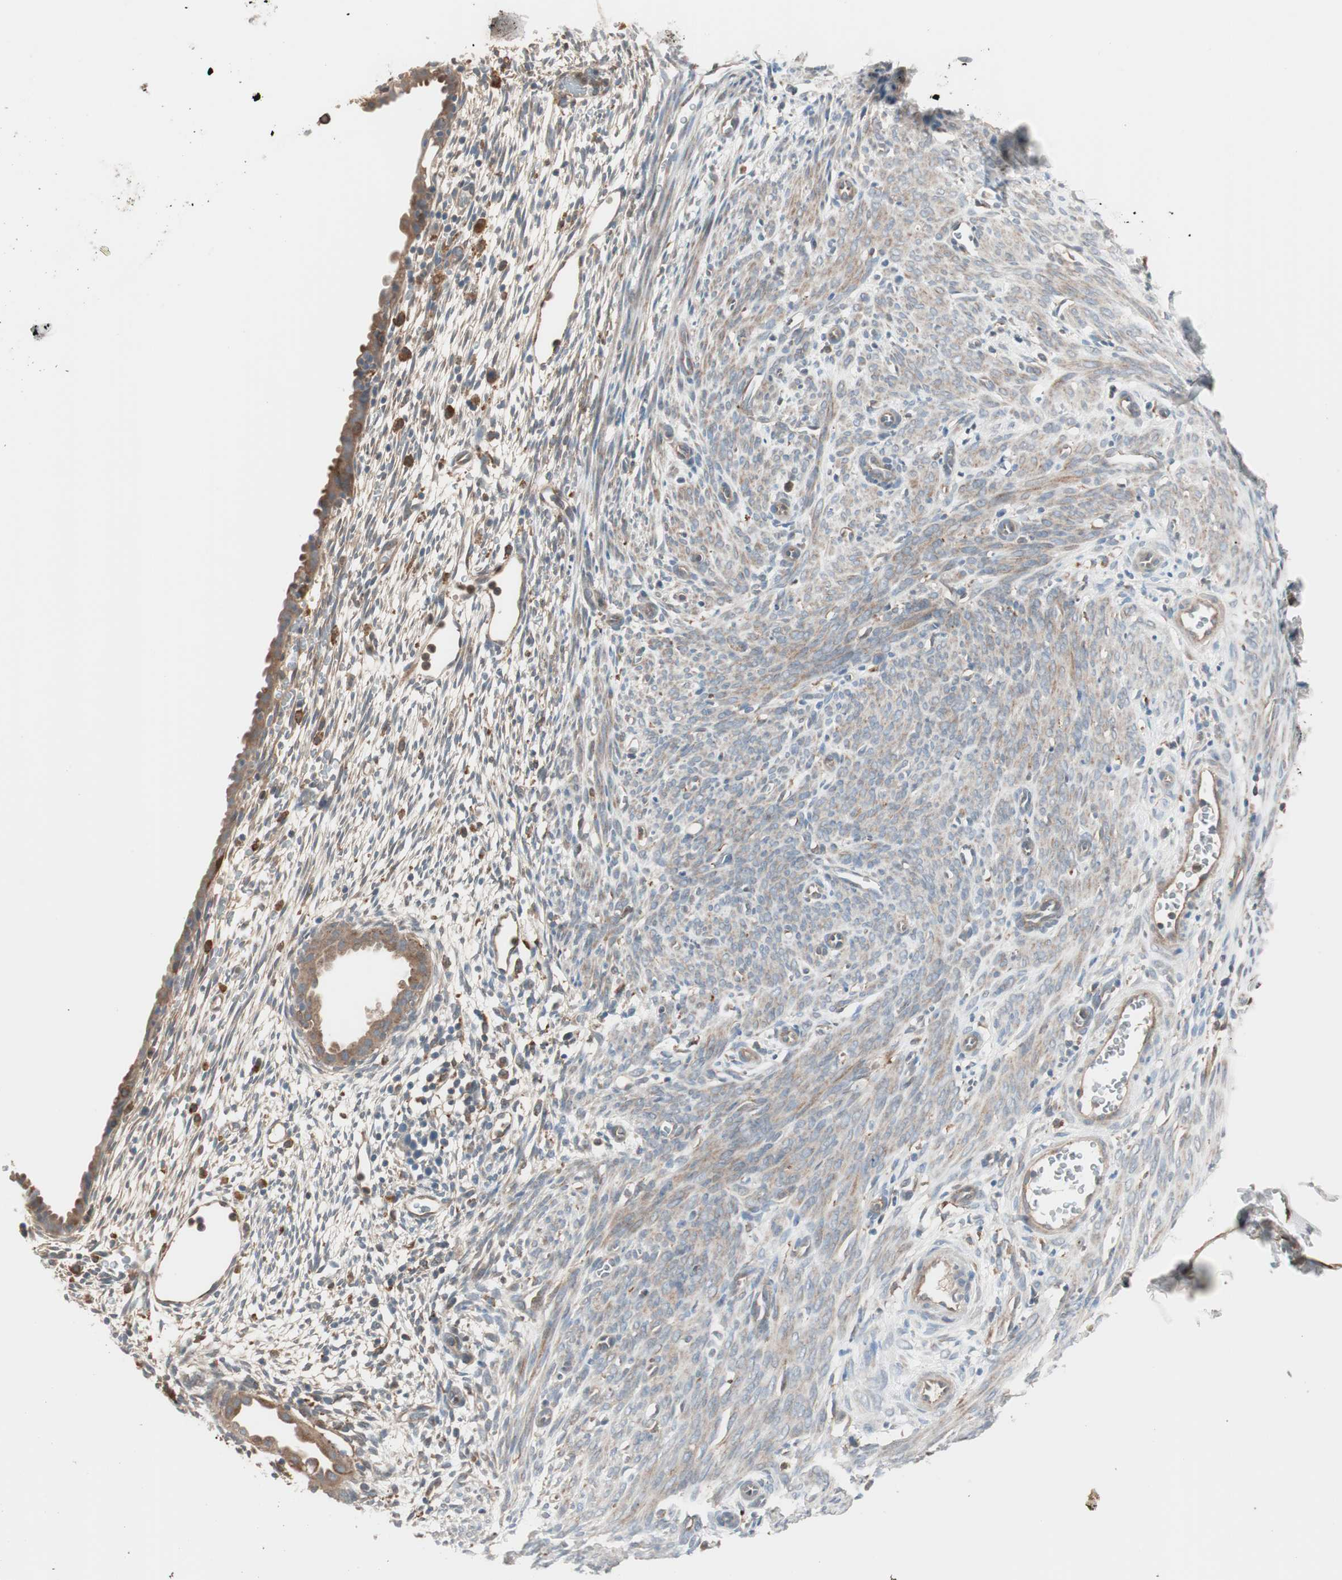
{"staining": {"intensity": "moderate", "quantity": "25%-75%", "location": "cytoplasmic/membranous"}, "tissue": "endometrium", "cell_type": "Cells in endometrial stroma", "image_type": "normal", "snomed": [{"axis": "morphology", "description": "Normal tissue, NOS"}, {"axis": "morphology", "description": "Atrophy, NOS"}, {"axis": "topography", "description": "Uterus"}, {"axis": "topography", "description": "Endometrium"}], "caption": "Cells in endometrial stroma show medium levels of moderate cytoplasmic/membranous staining in about 25%-75% of cells in benign endometrium. (Brightfield microscopy of DAB IHC at high magnification).", "gene": "STAB1", "patient": {"sex": "female", "age": 68}}